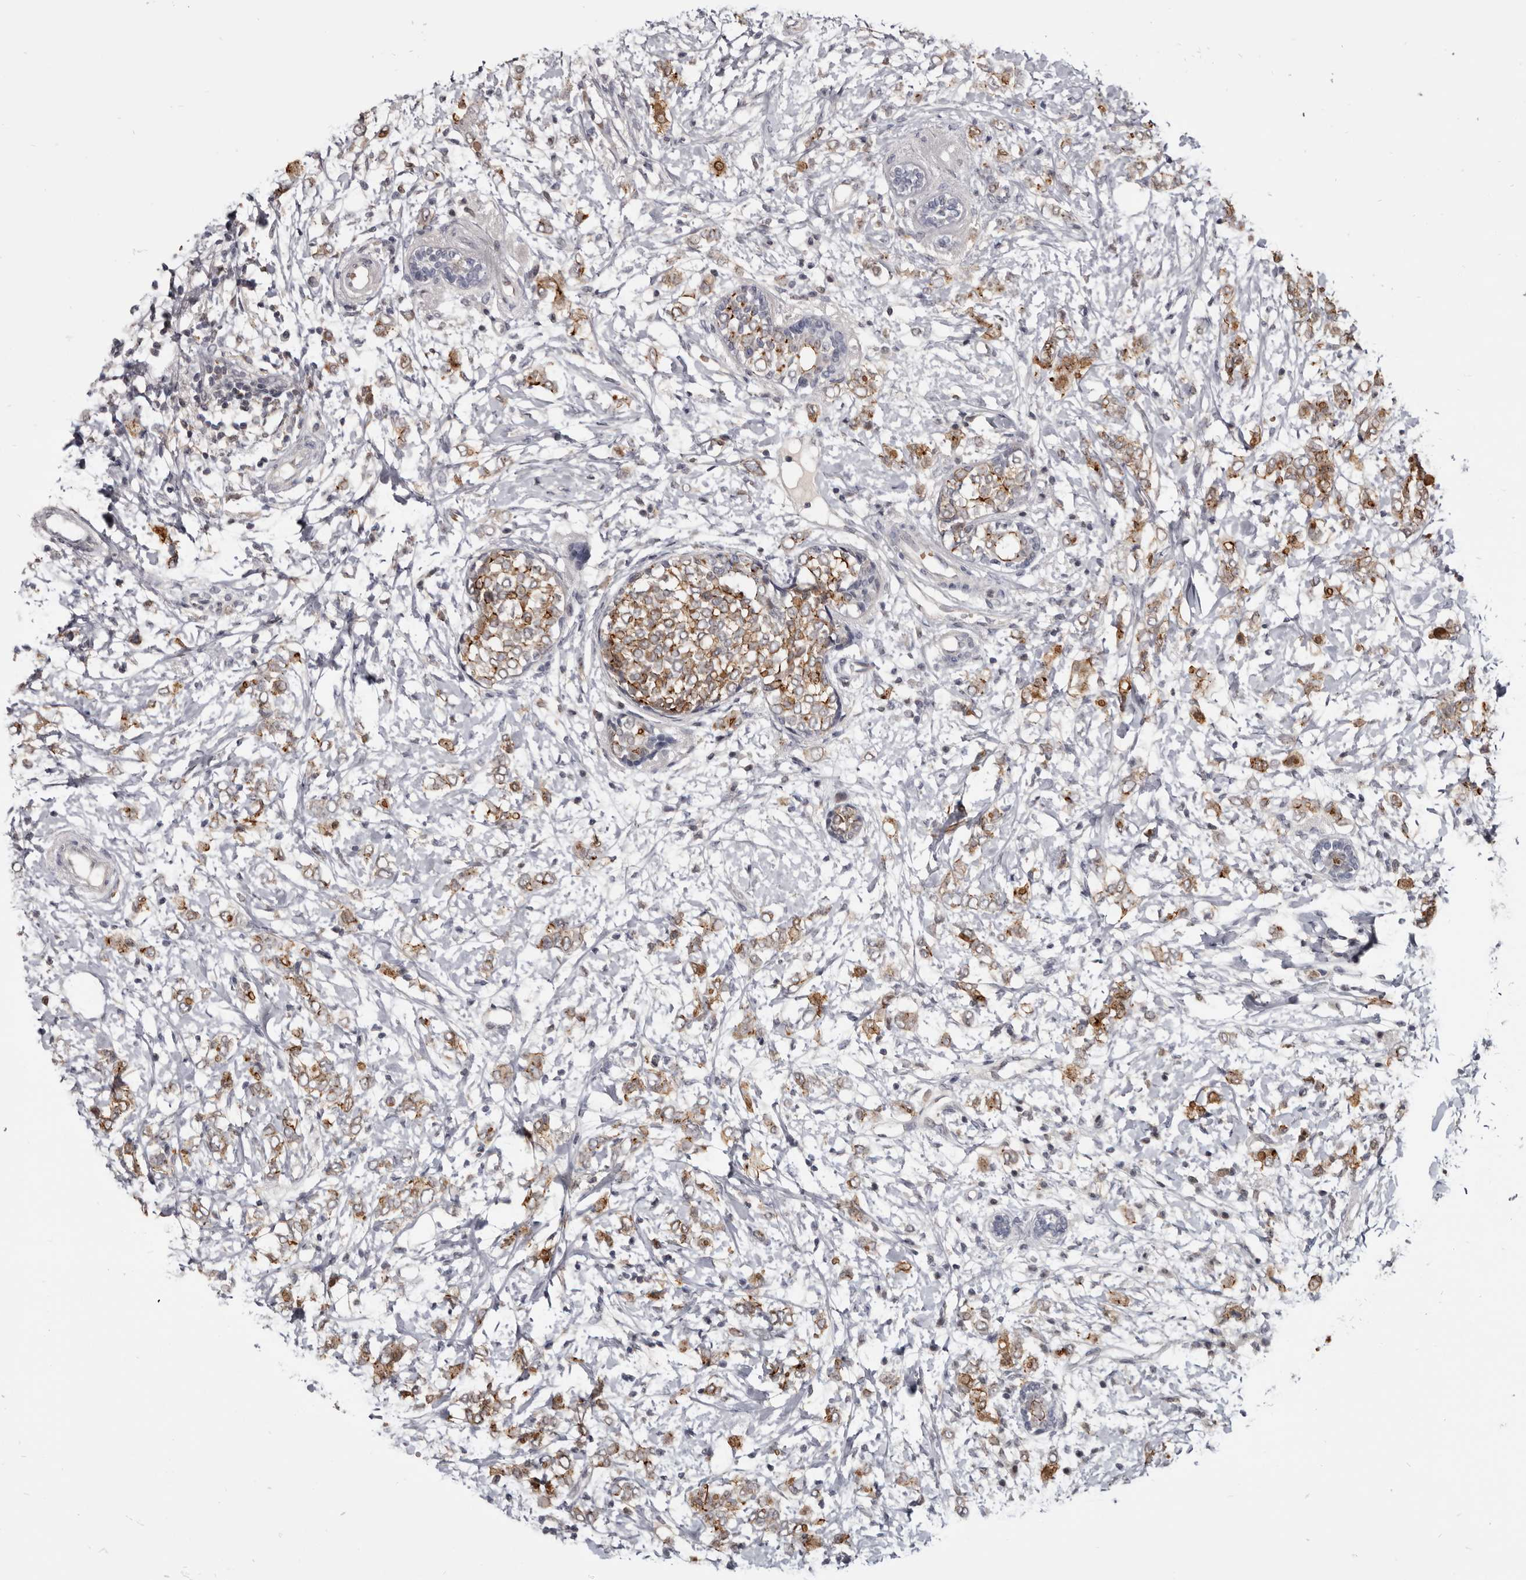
{"staining": {"intensity": "moderate", "quantity": ">75%", "location": "cytoplasmic/membranous"}, "tissue": "breast cancer", "cell_type": "Tumor cells", "image_type": "cancer", "snomed": [{"axis": "morphology", "description": "Normal tissue, NOS"}, {"axis": "morphology", "description": "Lobular carcinoma"}, {"axis": "topography", "description": "Breast"}], "caption": "About >75% of tumor cells in human lobular carcinoma (breast) exhibit moderate cytoplasmic/membranous protein expression as visualized by brown immunohistochemical staining.", "gene": "CGN", "patient": {"sex": "female", "age": 47}}